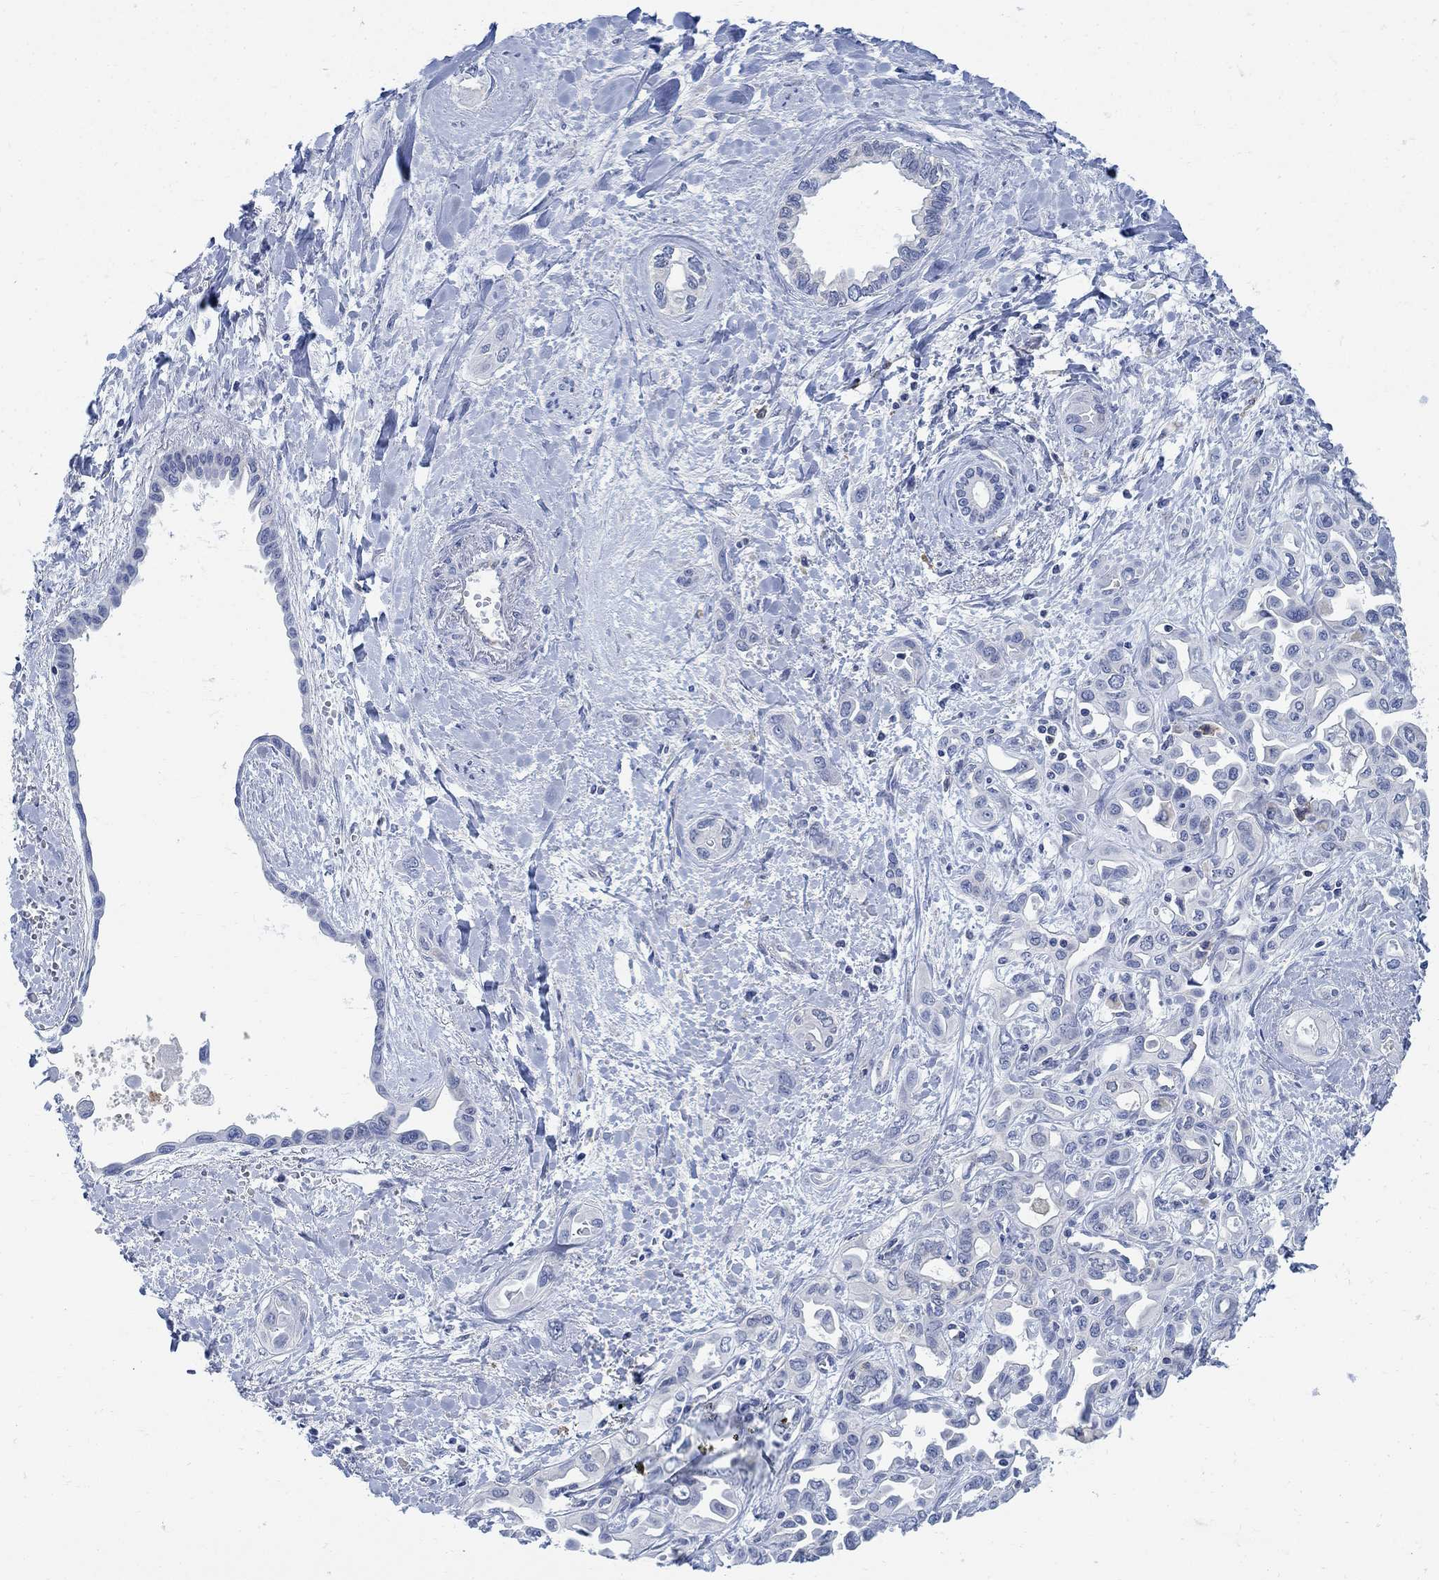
{"staining": {"intensity": "negative", "quantity": "none", "location": "none"}, "tissue": "liver cancer", "cell_type": "Tumor cells", "image_type": "cancer", "snomed": [{"axis": "morphology", "description": "Cholangiocarcinoma"}, {"axis": "topography", "description": "Liver"}], "caption": "Liver cancer stained for a protein using immunohistochemistry displays no staining tumor cells.", "gene": "PHF21B", "patient": {"sex": "female", "age": 64}}